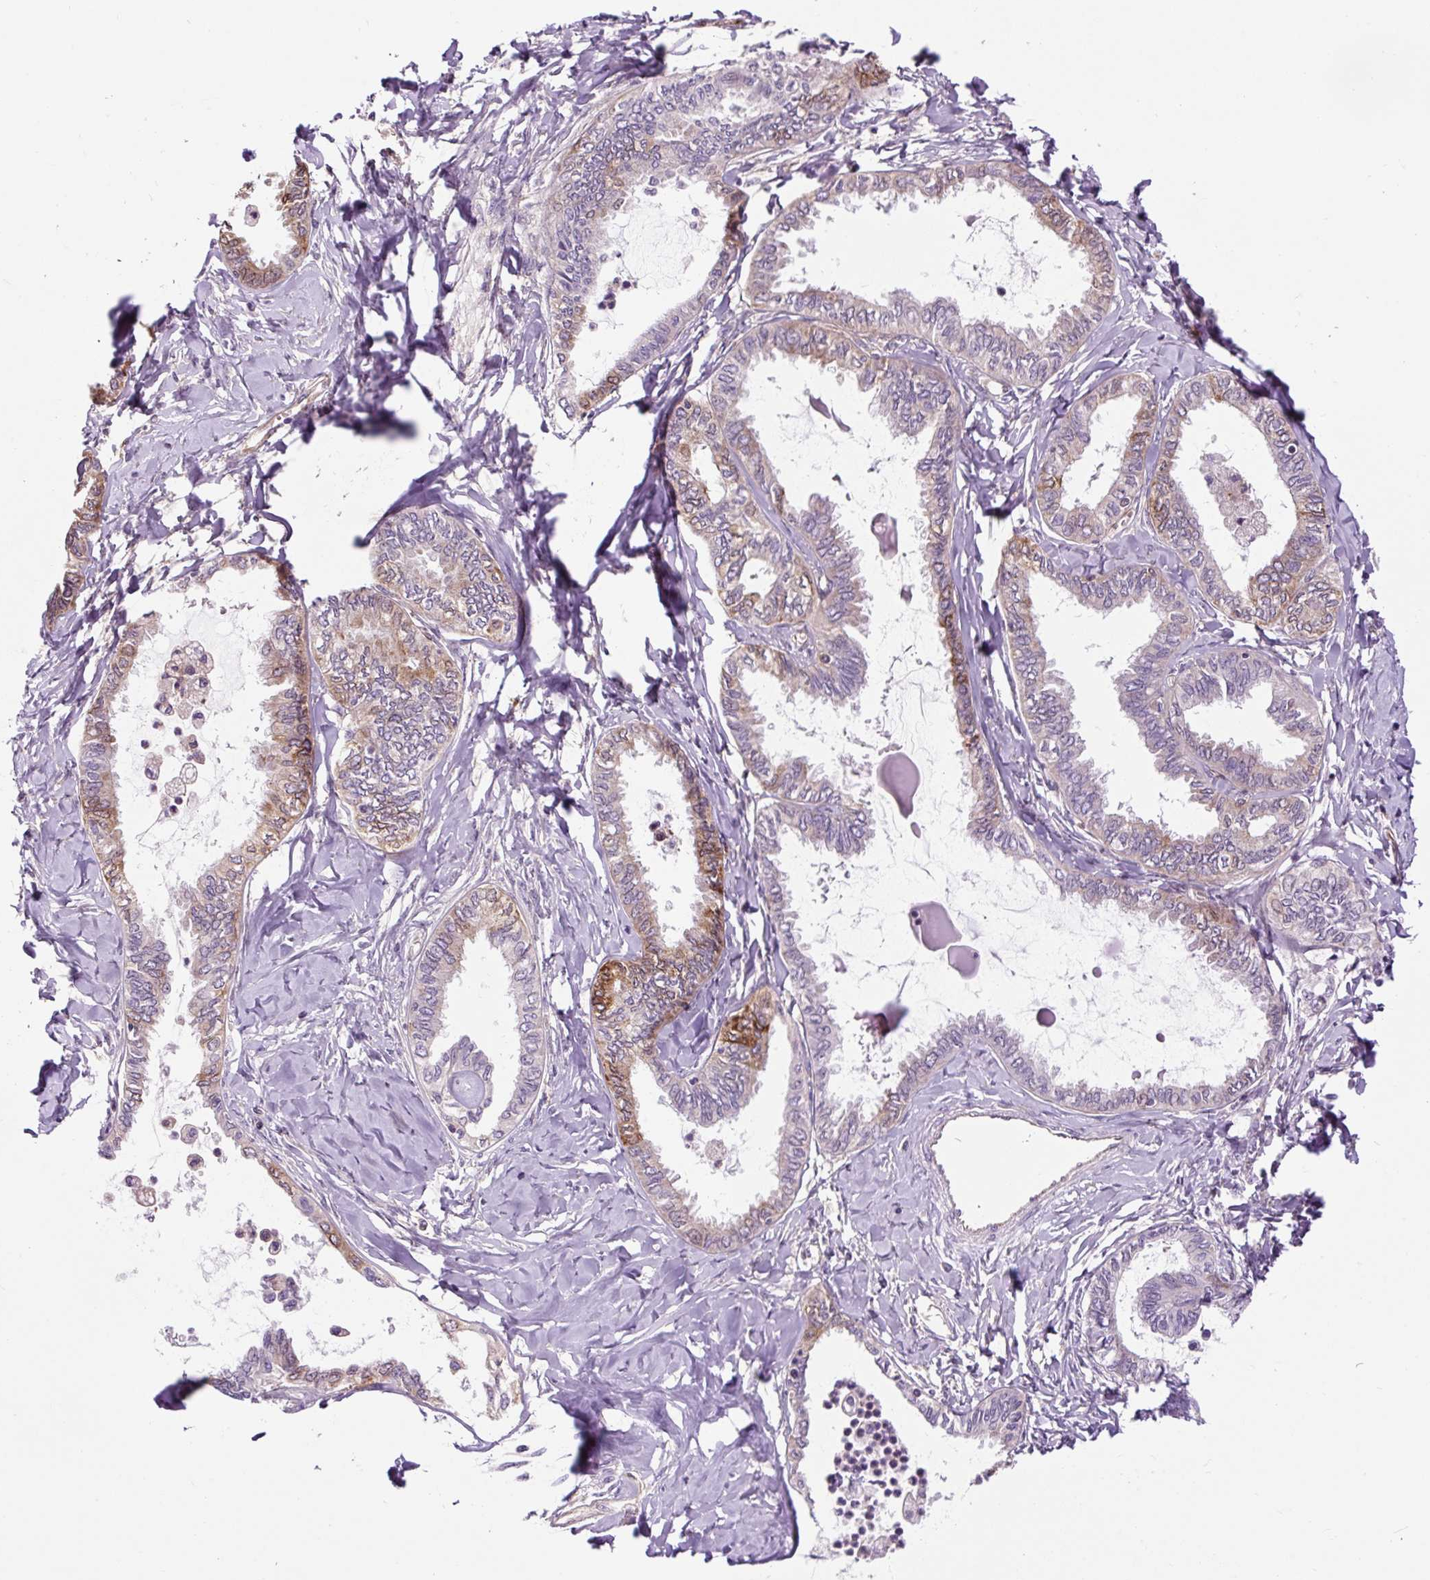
{"staining": {"intensity": "moderate", "quantity": "25%-75%", "location": "cytoplasmic/membranous"}, "tissue": "ovarian cancer", "cell_type": "Tumor cells", "image_type": "cancer", "snomed": [{"axis": "morphology", "description": "Carcinoma, endometroid"}, {"axis": "topography", "description": "Ovary"}], "caption": "Immunohistochemistry (IHC) of ovarian endometroid carcinoma shows medium levels of moderate cytoplasmic/membranous staining in approximately 25%-75% of tumor cells. (DAB IHC, brown staining for protein, blue staining for nuclei).", "gene": "PCDHGB3", "patient": {"sex": "female", "age": 70}}